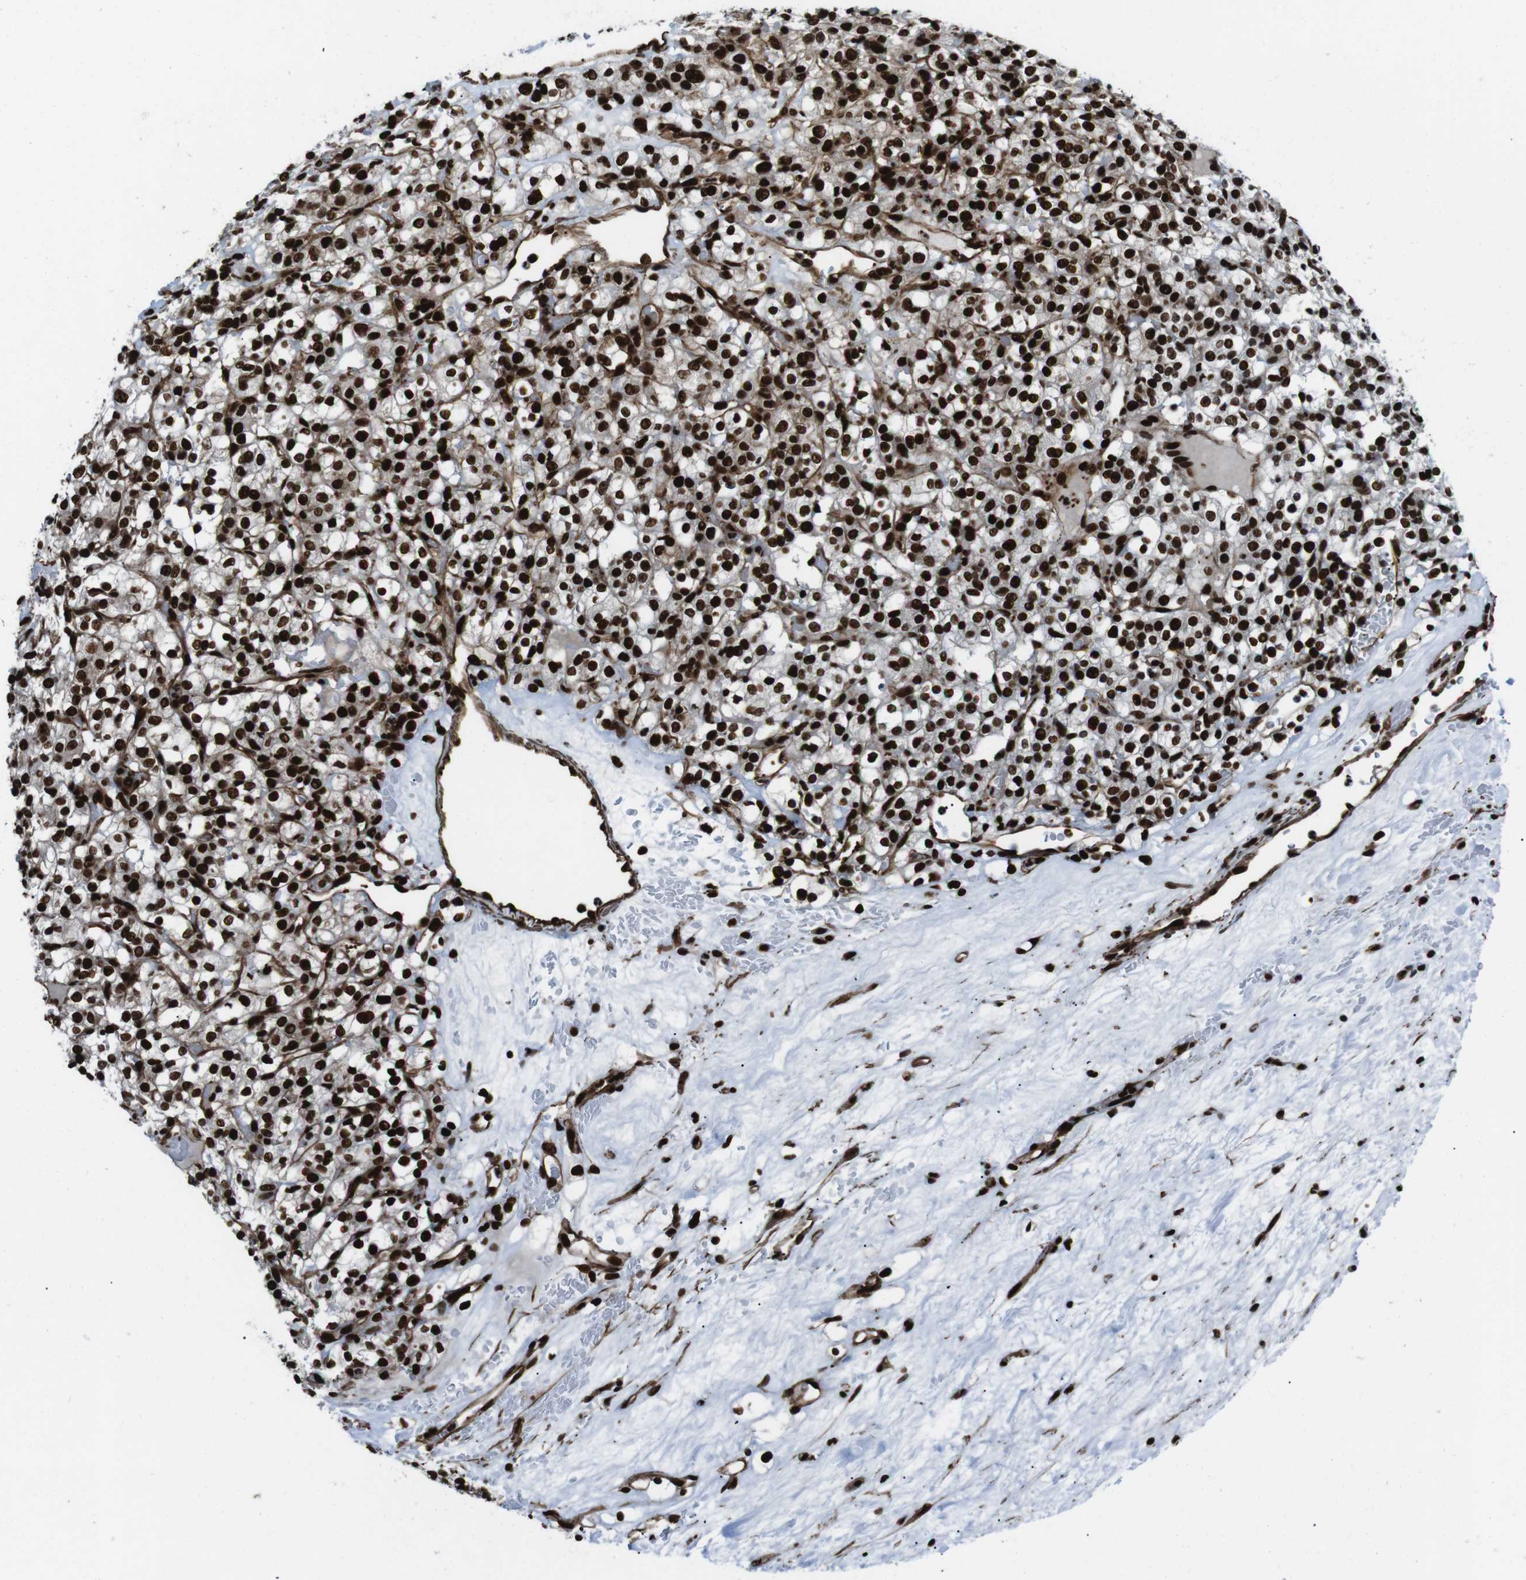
{"staining": {"intensity": "strong", "quantity": ">75%", "location": "cytoplasmic/membranous,nuclear"}, "tissue": "renal cancer", "cell_type": "Tumor cells", "image_type": "cancer", "snomed": [{"axis": "morphology", "description": "Normal tissue, NOS"}, {"axis": "morphology", "description": "Adenocarcinoma, NOS"}, {"axis": "topography", "description": "Kidney"}], "caption": "Renal cancer stained for a protein displays strong cytoplasmic/membranous and nuclear positivity in tumor cells. The staining was performed using DAB, with brown indicating positive protein expression. Nuclei are stained blue with hematoxylin.", "gene": "HNRNPU", "patient": {"sex": "female", "age": 72}}